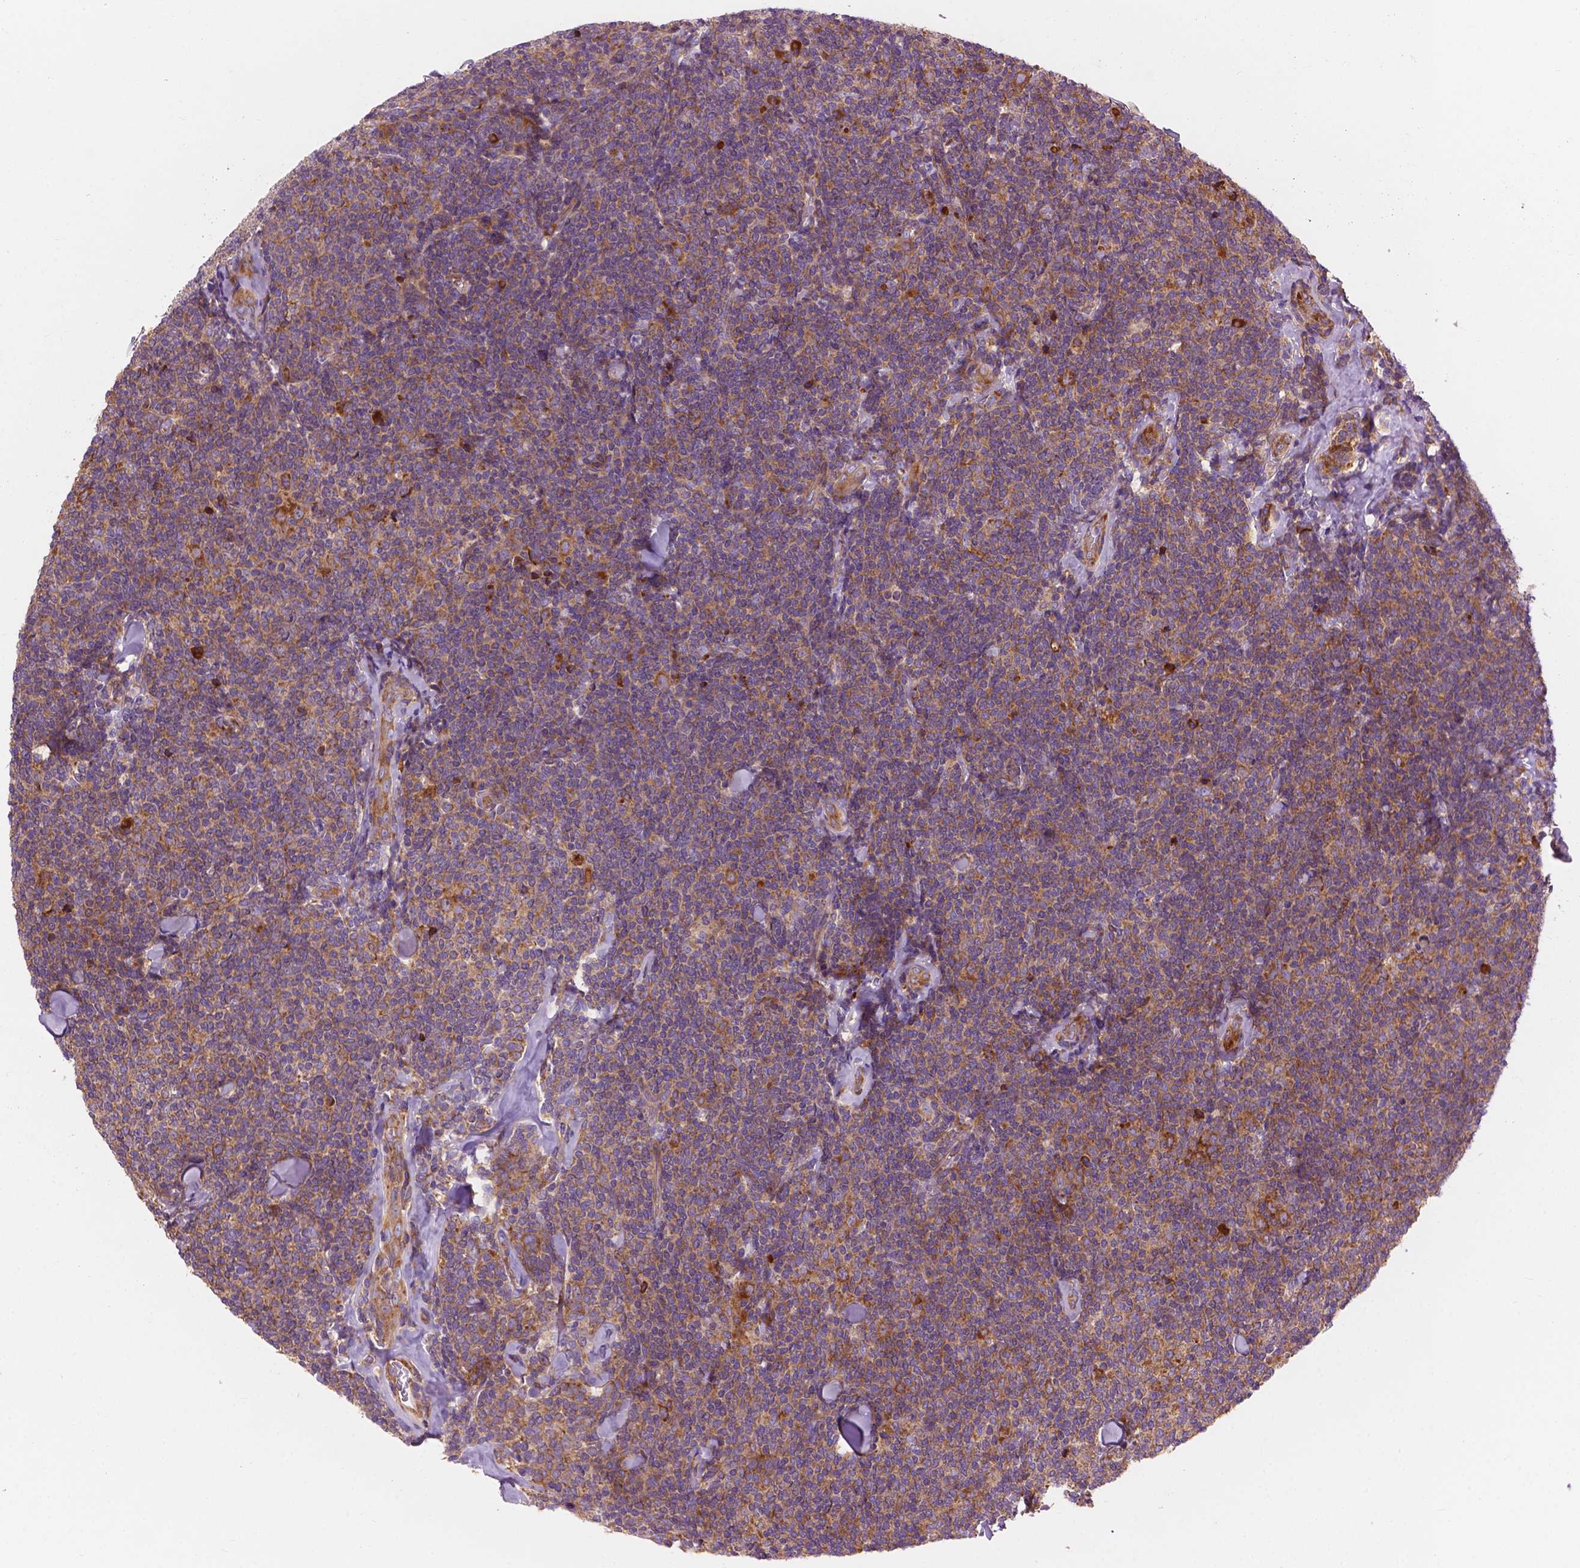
{"staining": {"intensity": "moderate", "quantity": ">75%", "location": "cytoplasmic/membranous"}, "tissue": "lymphoma", "cell_type": "Tumor cells", "image_type": "cancer", "snomed": [{"axis": "morphology", "description": "Malignant lymphoma, non-Hodgkin's type, Low grade"}, {"axis": "topography", "description": "Lymph node"}], "caption": "An immunohistochemistry photomicrograph of tumor tissue is shown. Protein staining in brown shows moderate cytoplasmic/membranous positivity in lymphoma within tumor cells.", "gene": "RPL37A", "patient": {"sex": "female", "age": 56}}